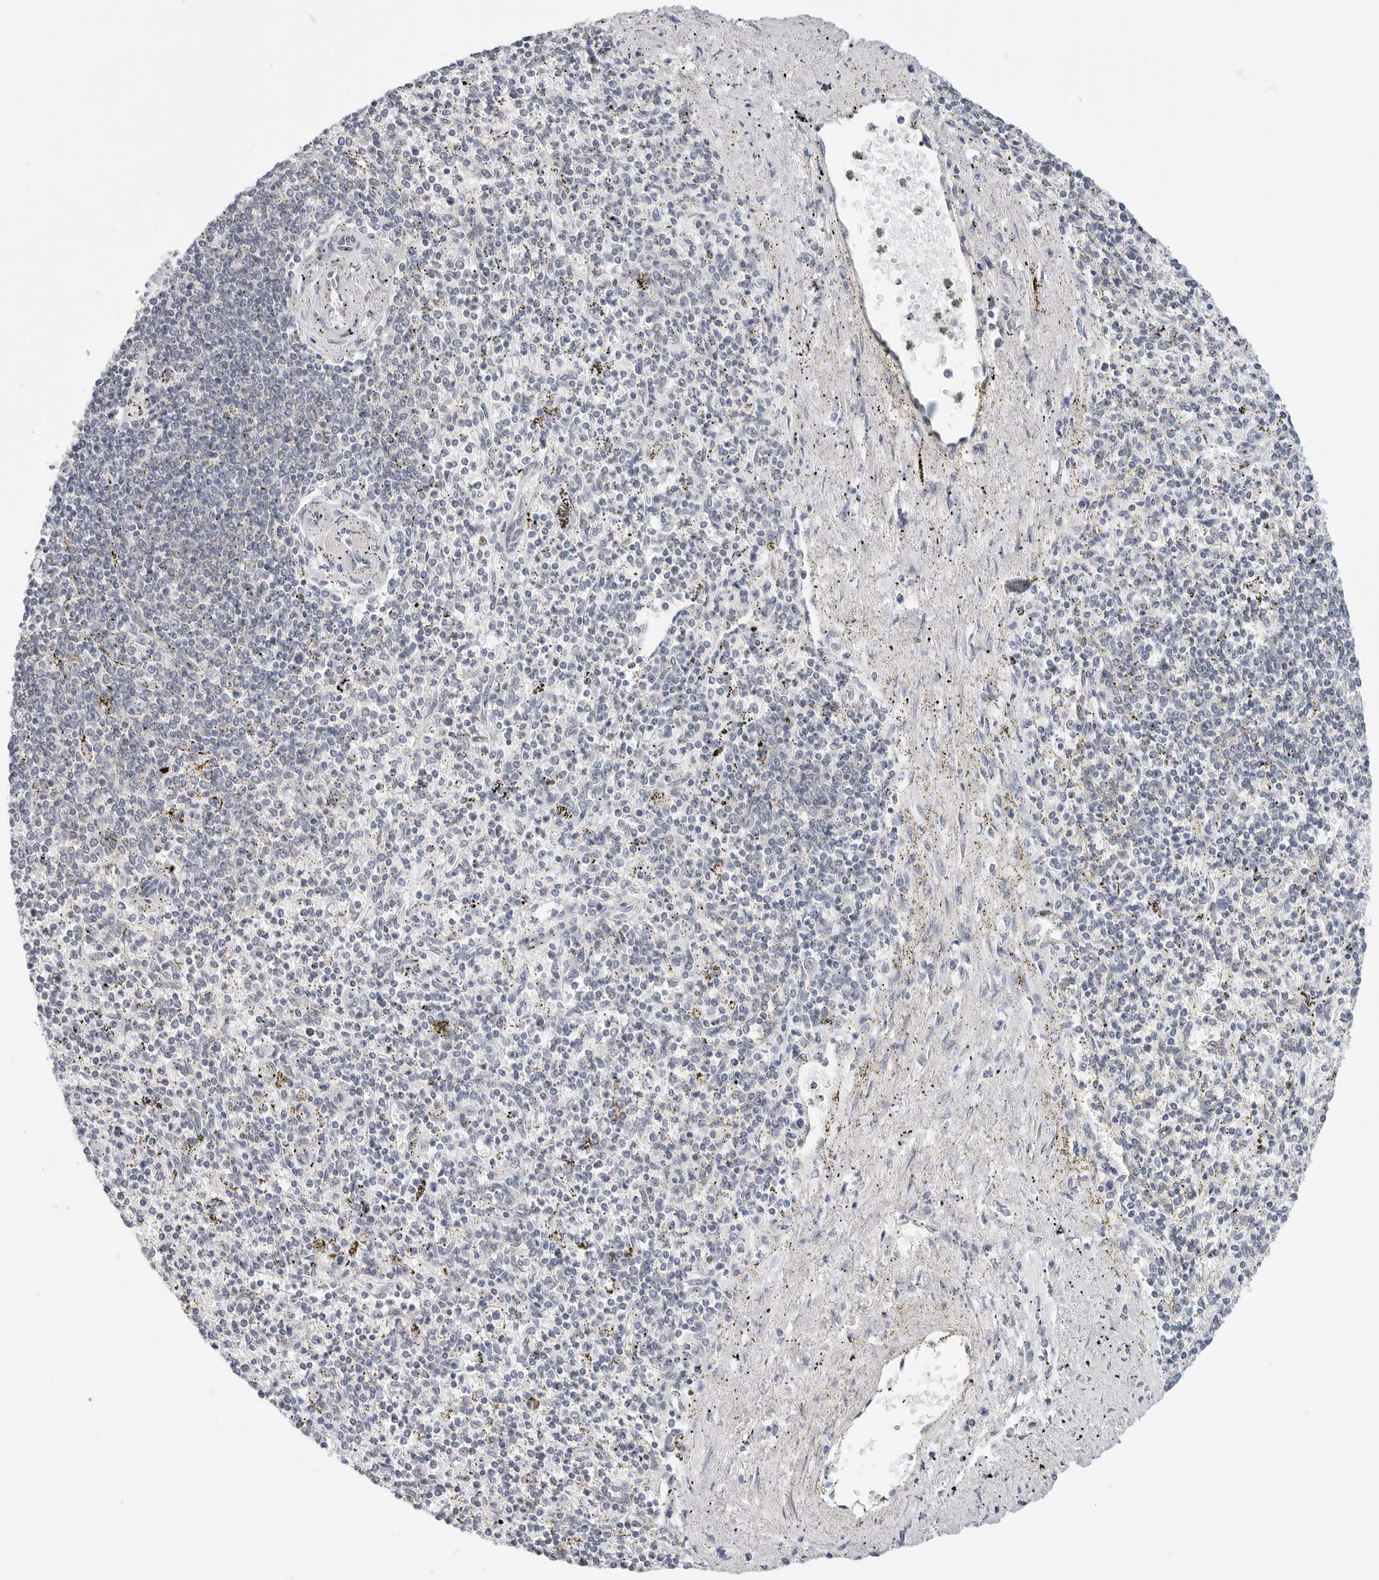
{"staining": {"intensity": "negative", "quantity": "none", "location": "none"}, "tissue": "spleen", "cell_type": "Cells in red pulp", "image_type": "normal", "snomed": [{"axis": "morphology", "description": "Normal tissue, NOS"}, {"axis": "topography", "description": "Spleen"}], "caption": "Protein analysis of unremarkable spleen displays no significant staining in cells in red pulp.", "gene": "TSEN2", "patient": {"sex": "male", "age": 72}}